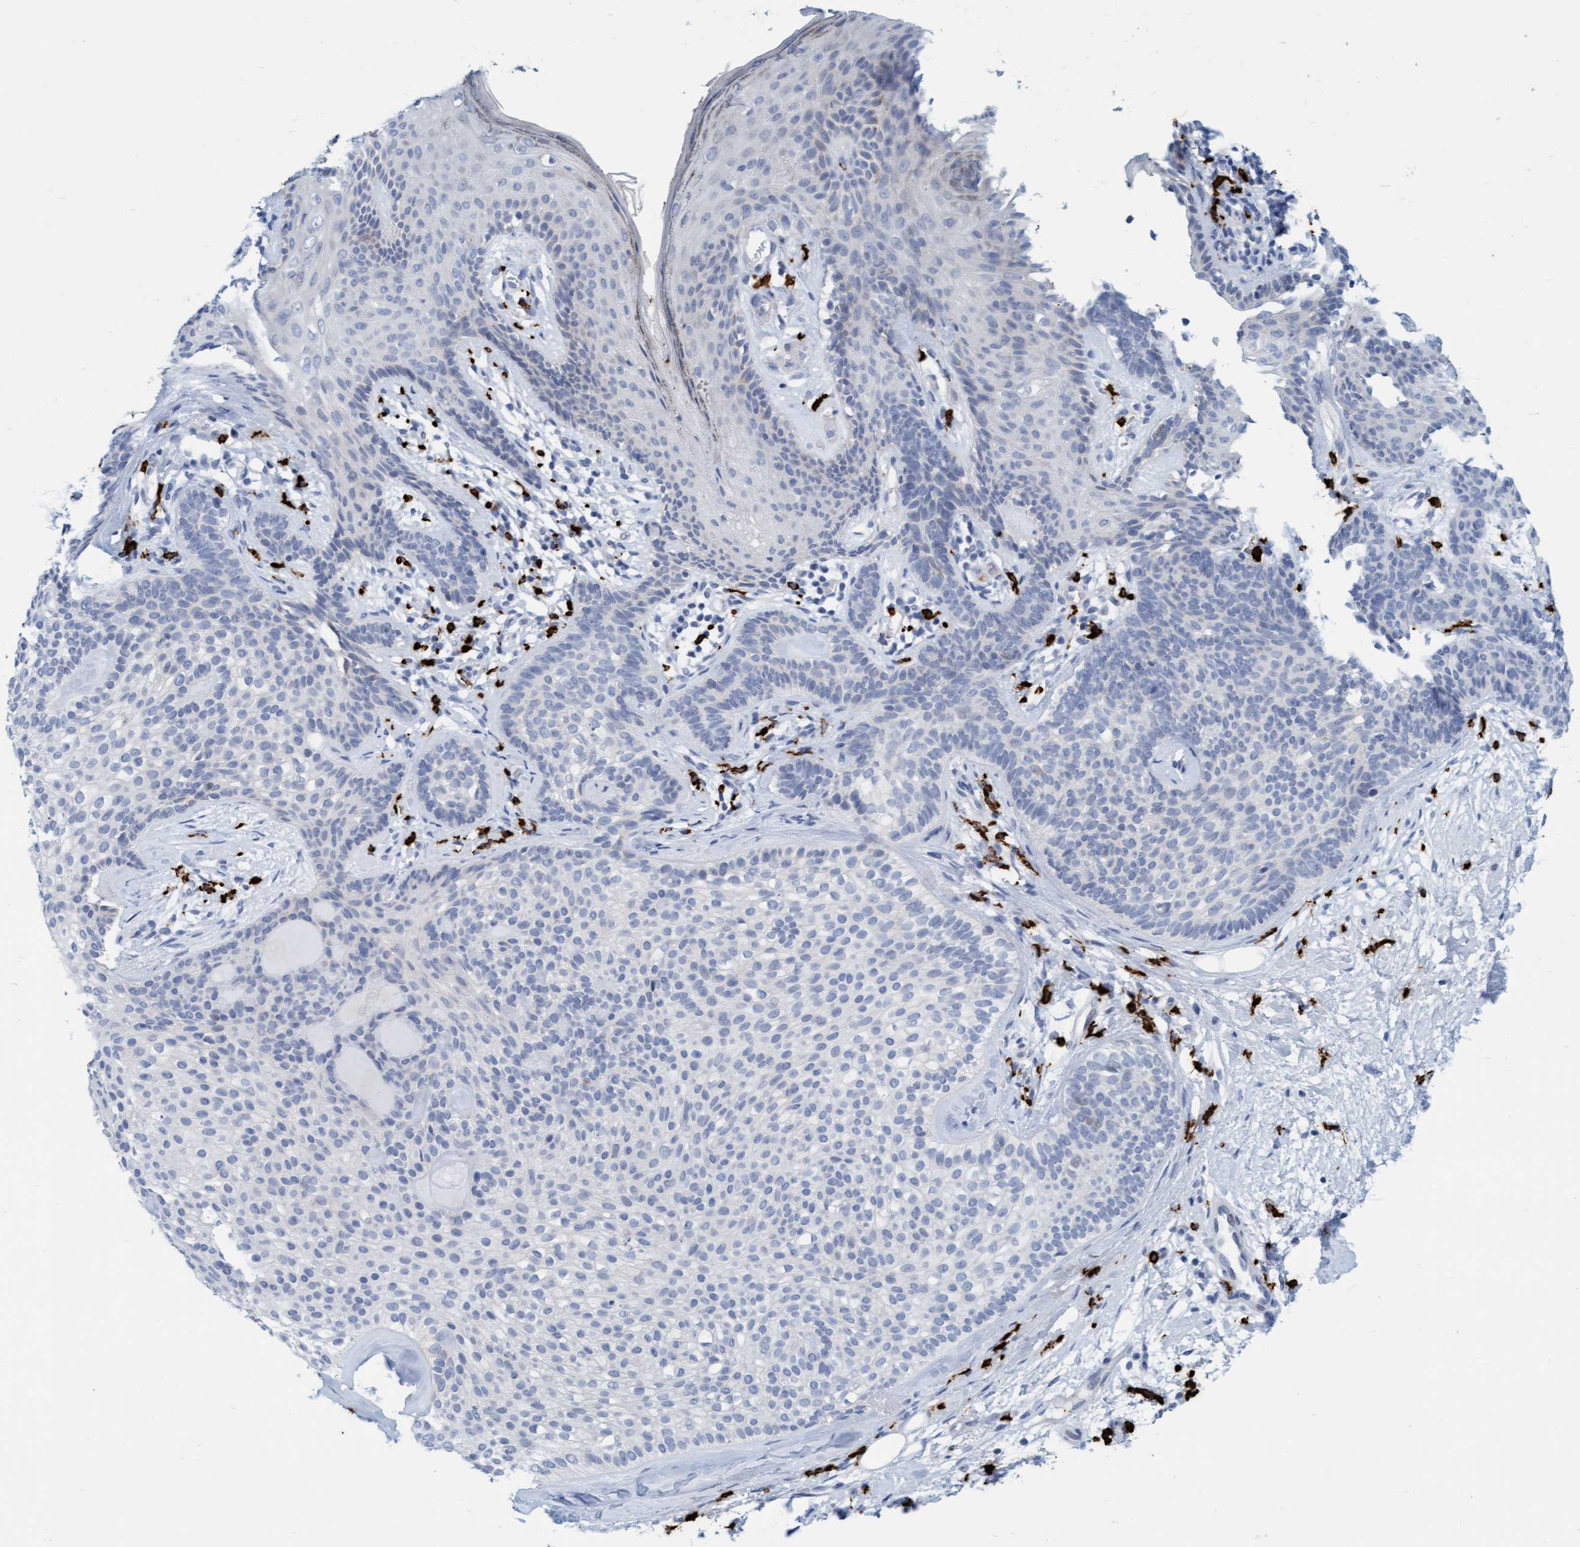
{"staining": {"intensity": "negative", "quantity": "none", "location": "none"}, "tissue": "skin cancer", "cell_type": "Tumor cells", "image_type": "cancer", "snomed": [{"axis": "morphology", "description": "Developmental malformation"}, {"axis": "morphology", "description": "Basal cell carcinoma"}, {"axis": "topography", "description": "Skin"}], "caption": "Human skin cancer (basal cell carcinoma) stained for a protein using IHC shows no positivity in tumor cells.", "gene": "CPA3", "patient": {"sex": "female", "age": 62}}